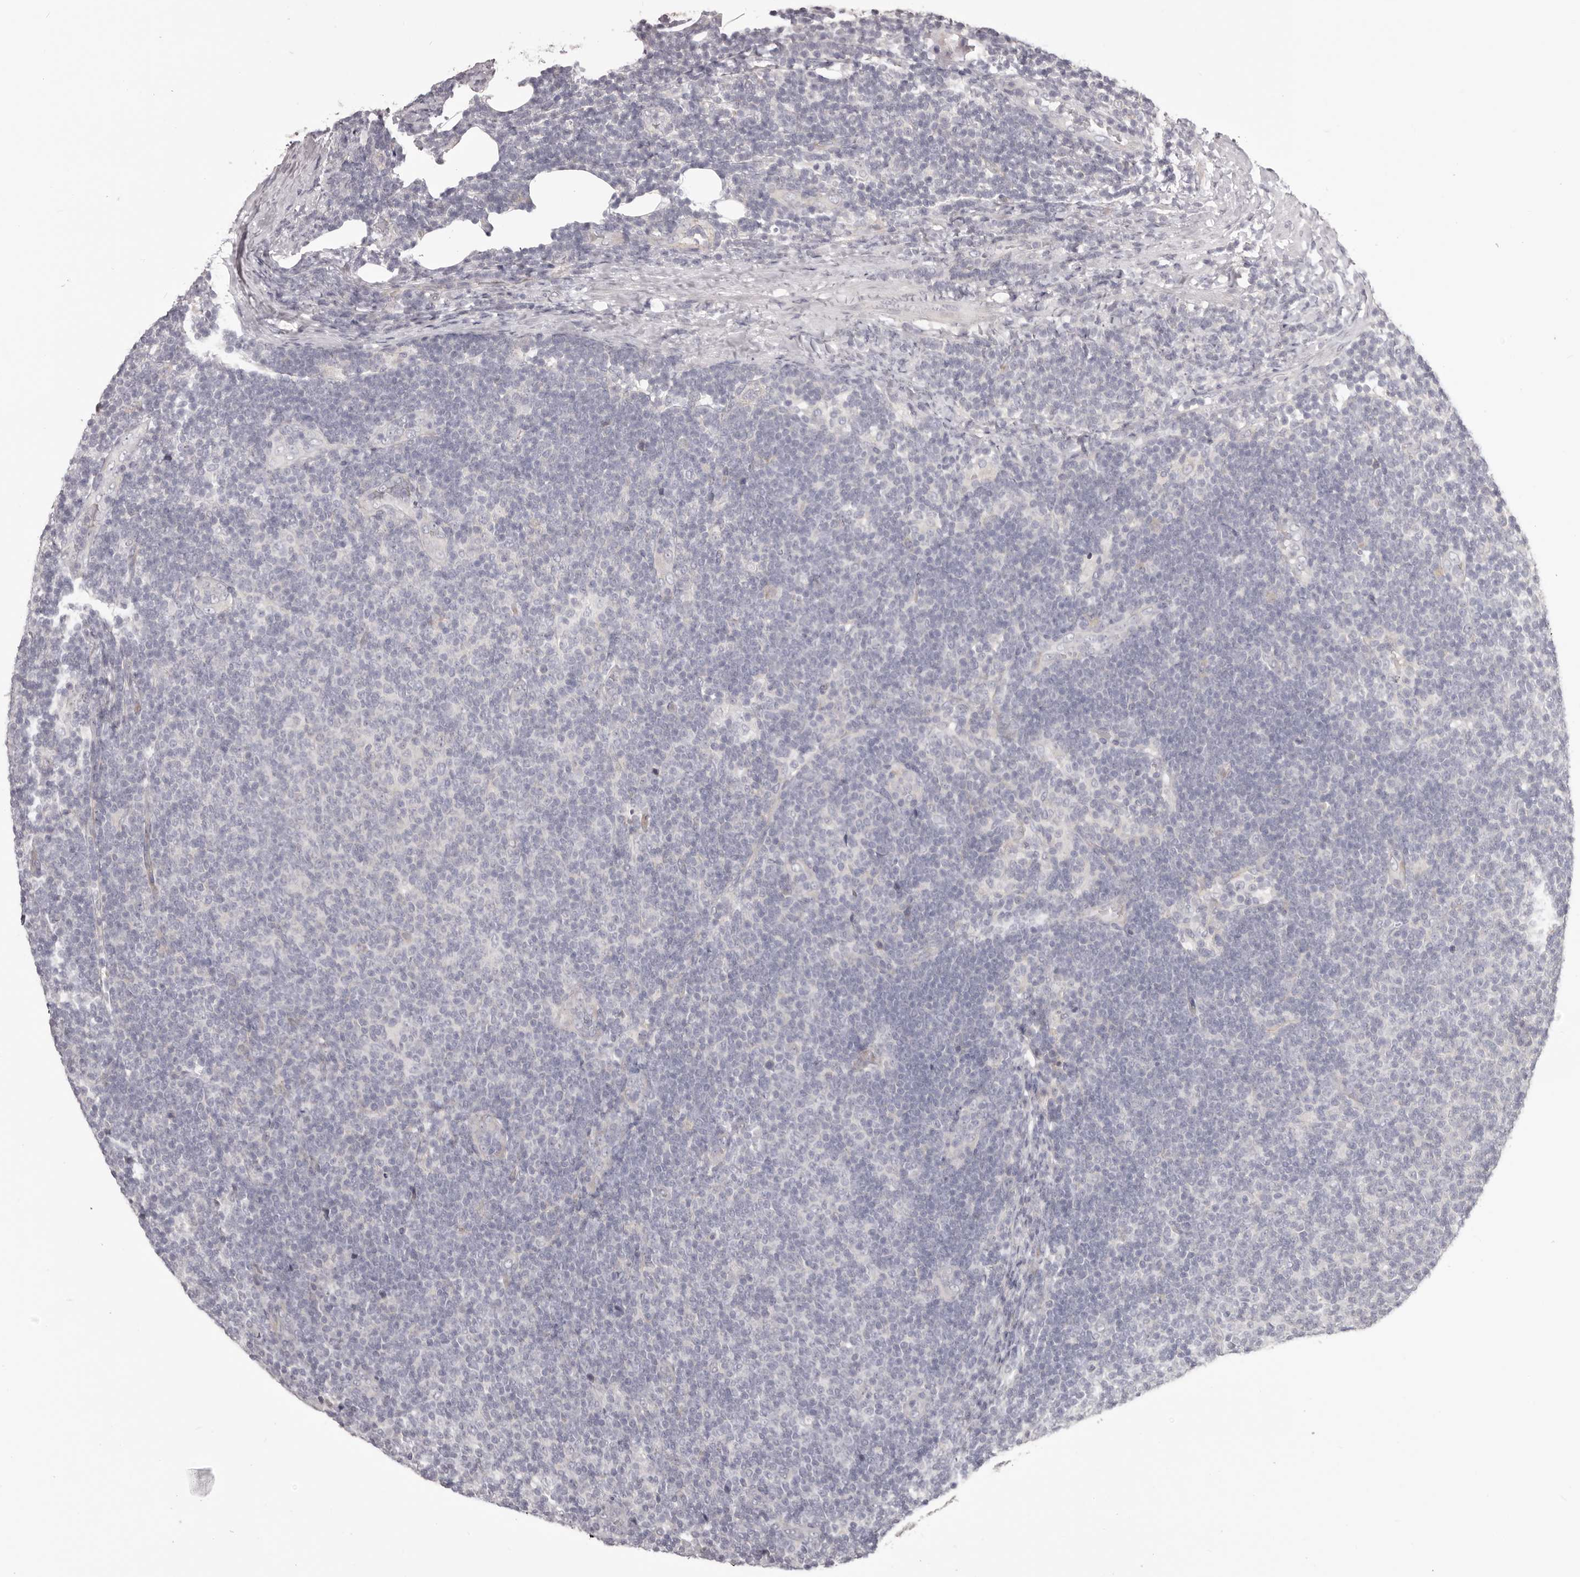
{"staining": {"intensity": "negative", "quantity": "none", "location": "none"}, "tissue": "lymphoma", "cell_type": "Tumor cells", "image_type": "cancer", "snomed": [{"axis": "morphology", "description": "Malignant lymphoma, non-Hodgkin's type, Low grade"}, {"axis": "topography", "description": "Lymph node"}], "caption": "A photomicrograph of malignant lymphoma, non-Hodgkin's type (low-grade) stained for a protein exhibits no brown staining in tumor cells.", "gene": "OTUD3", "patient": {"sex": "male", "age": 66}}